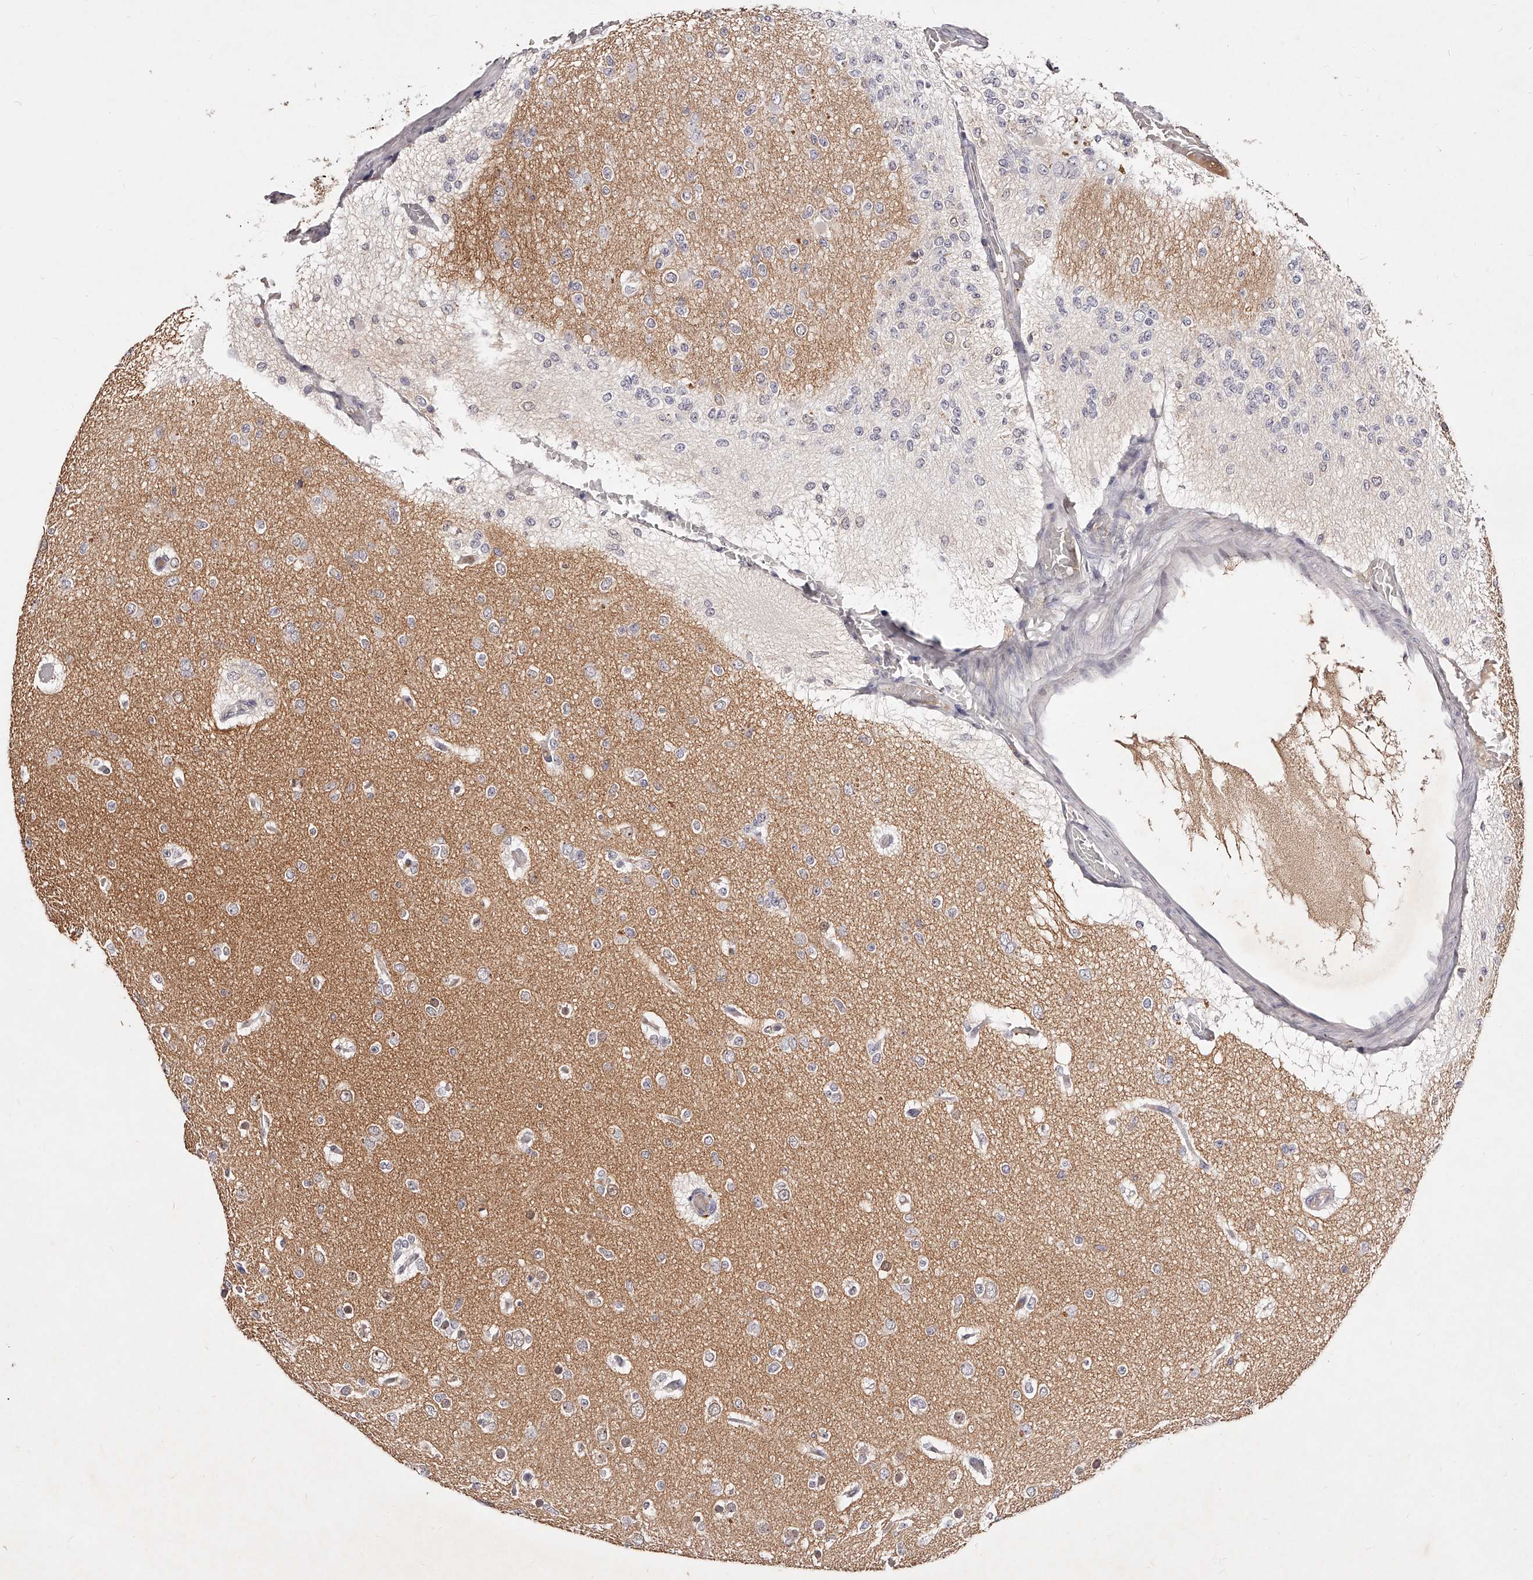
{"staining": {"intensity": "negative", "quantity": "none", "location": "none"}, "tissue": "glioma", "cell_type": "Tumor cells", "image_type": "cancer", "snomed": [{"axis": "morphology", "description": "Glioma, malignant, Low grade"}, {"axis": "topography", "description": "Brain"}], "caption": "Tumor cells are negative for brown protein staining in glioma.", "gene": "PHACTR1", "patient": {"sex": "female", "age": 22}}